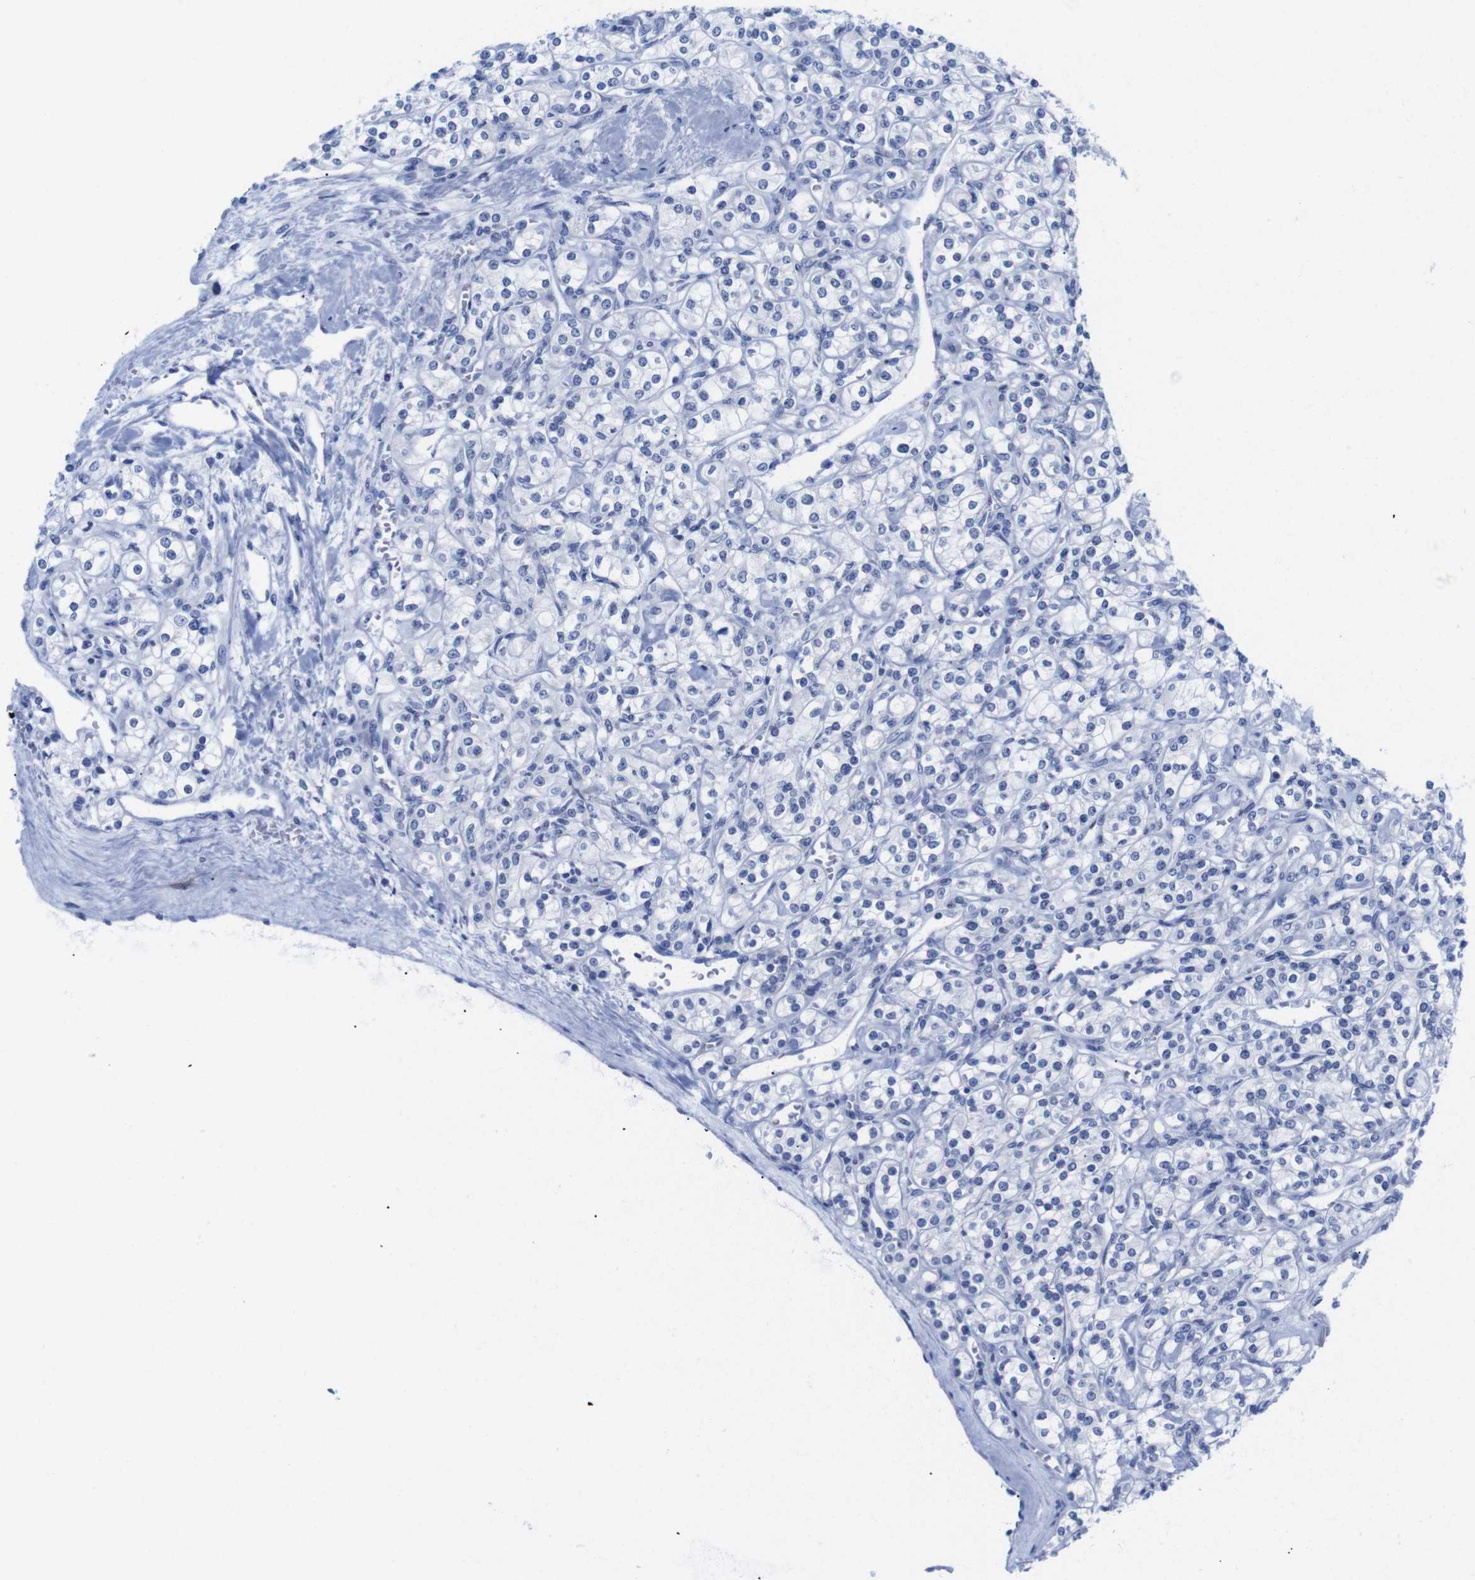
{"staining": {"intensity": "negative", "quantity": "none", "location": "none"}, "tissue": "renal cancer", "cell_type": "Tumor cells", "image_type": "cancer", "snomed": [{"axis": "morphology", "description": "Adenocarcinoma, NOS"}, {"axis": "topography", "description": "Kidney"}], "caption": "This is an IHC image of human renal cancer (adenocarcinoma). There is no expression in tumor cells.", "gene": "LRRC55", "patient": {"sex": "male", "age": 77}}